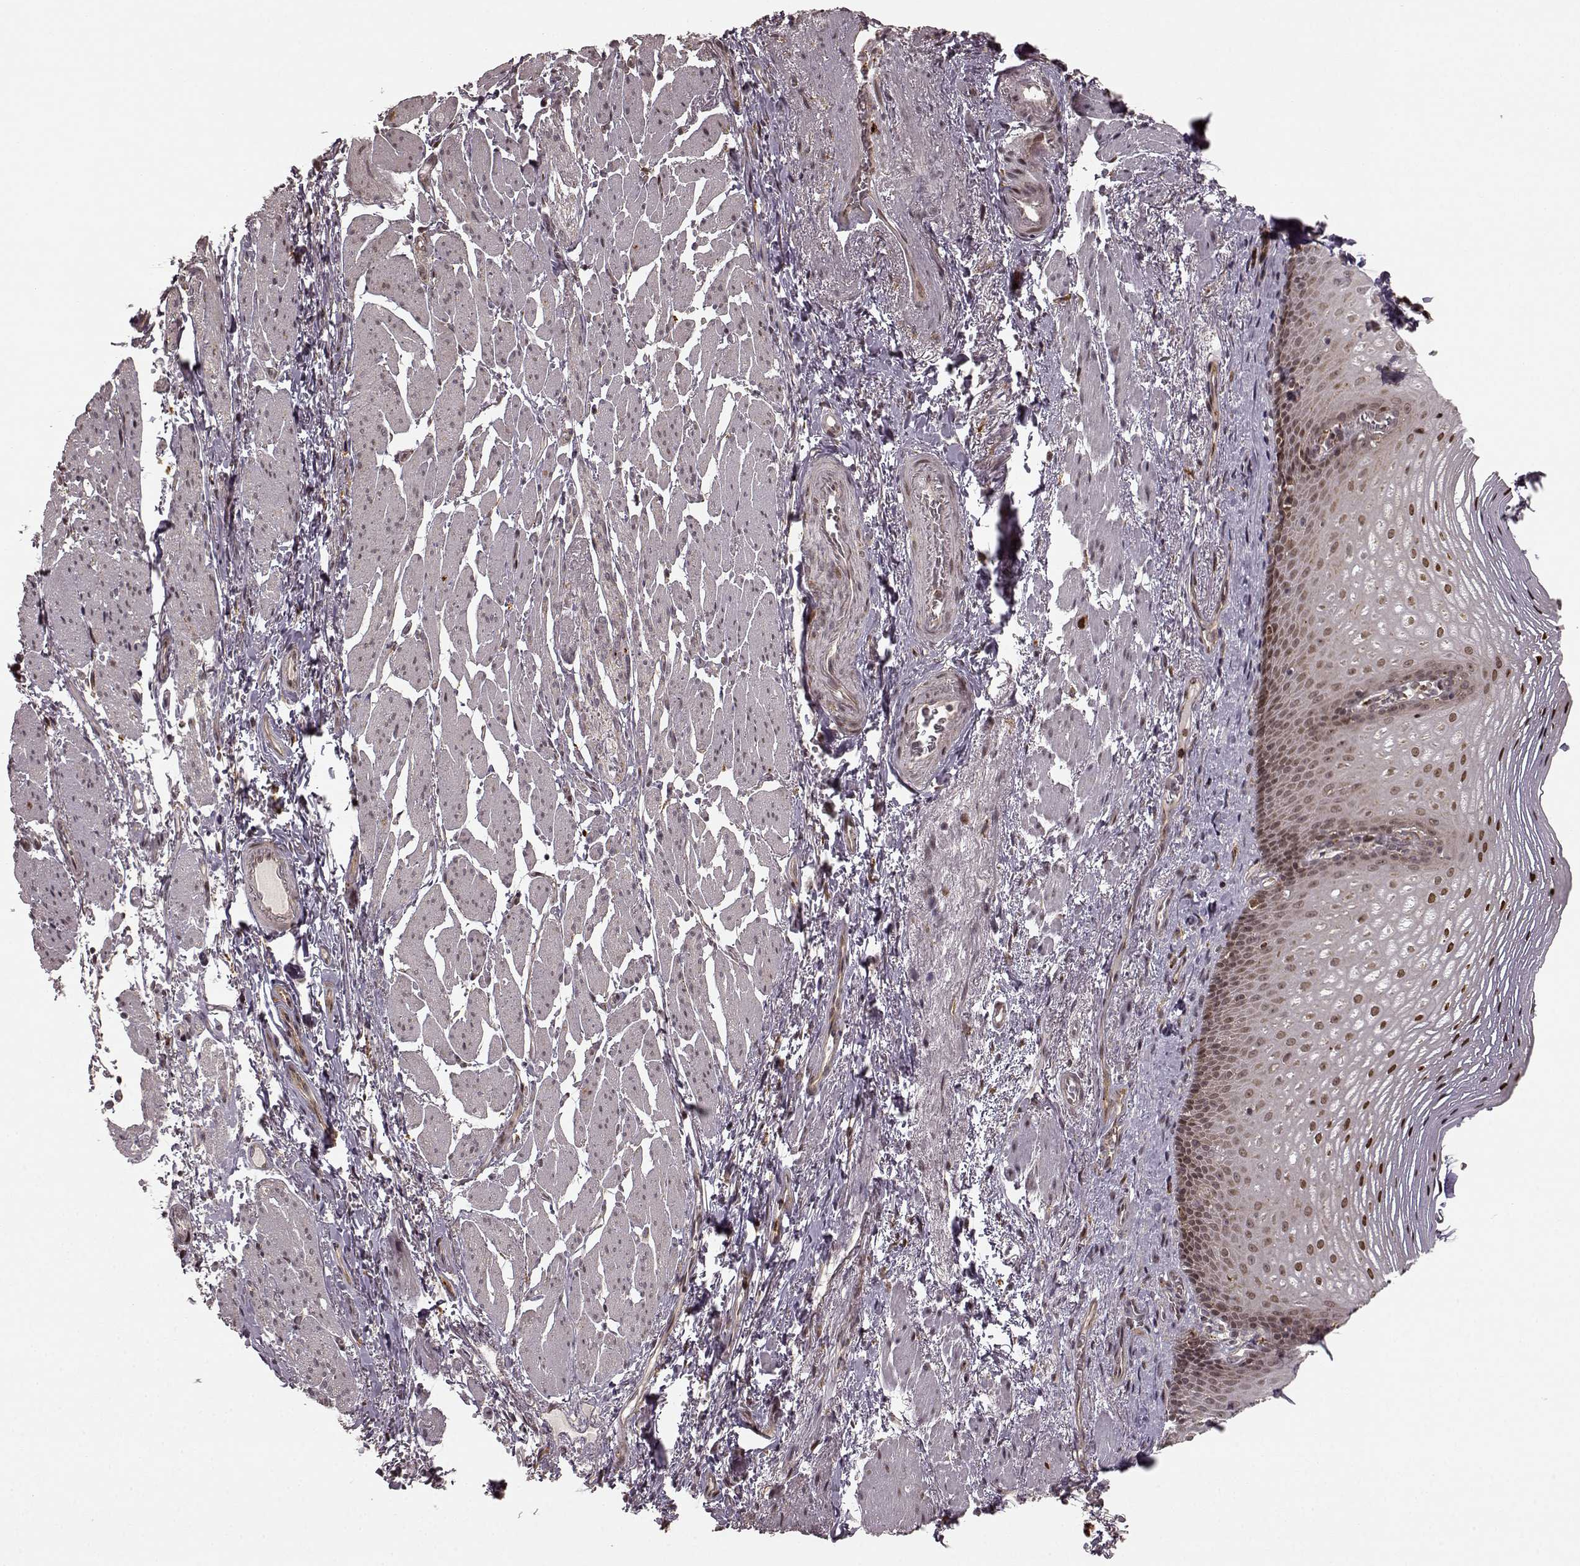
{"staining": {"intensity": "moderate", "quantity": "25%-75%", "location": "cytoplasmic/membranous"}, "tissue": "esophagus", "cell_type": "Squamous epithelial cells", "image_type": "normal", "snomed": [{"axis": "morphology", "description": "Normal tissue, NOS"}, {"axis": "topography", "description": "Esophagus"}], "caption": "High-magnification brightfield microscopy of benign esophagus stained with DAB (3,3'-diaminobenzidine) (brown) and counterstained with hematoxylin (blue). squamous epithelial cells exhibit moderate cytoplasmic/membranous expression is identified in about25%-75% of cells.", "gene": "SLC12A9", "patient": {"sex": "male", "age": 76}}